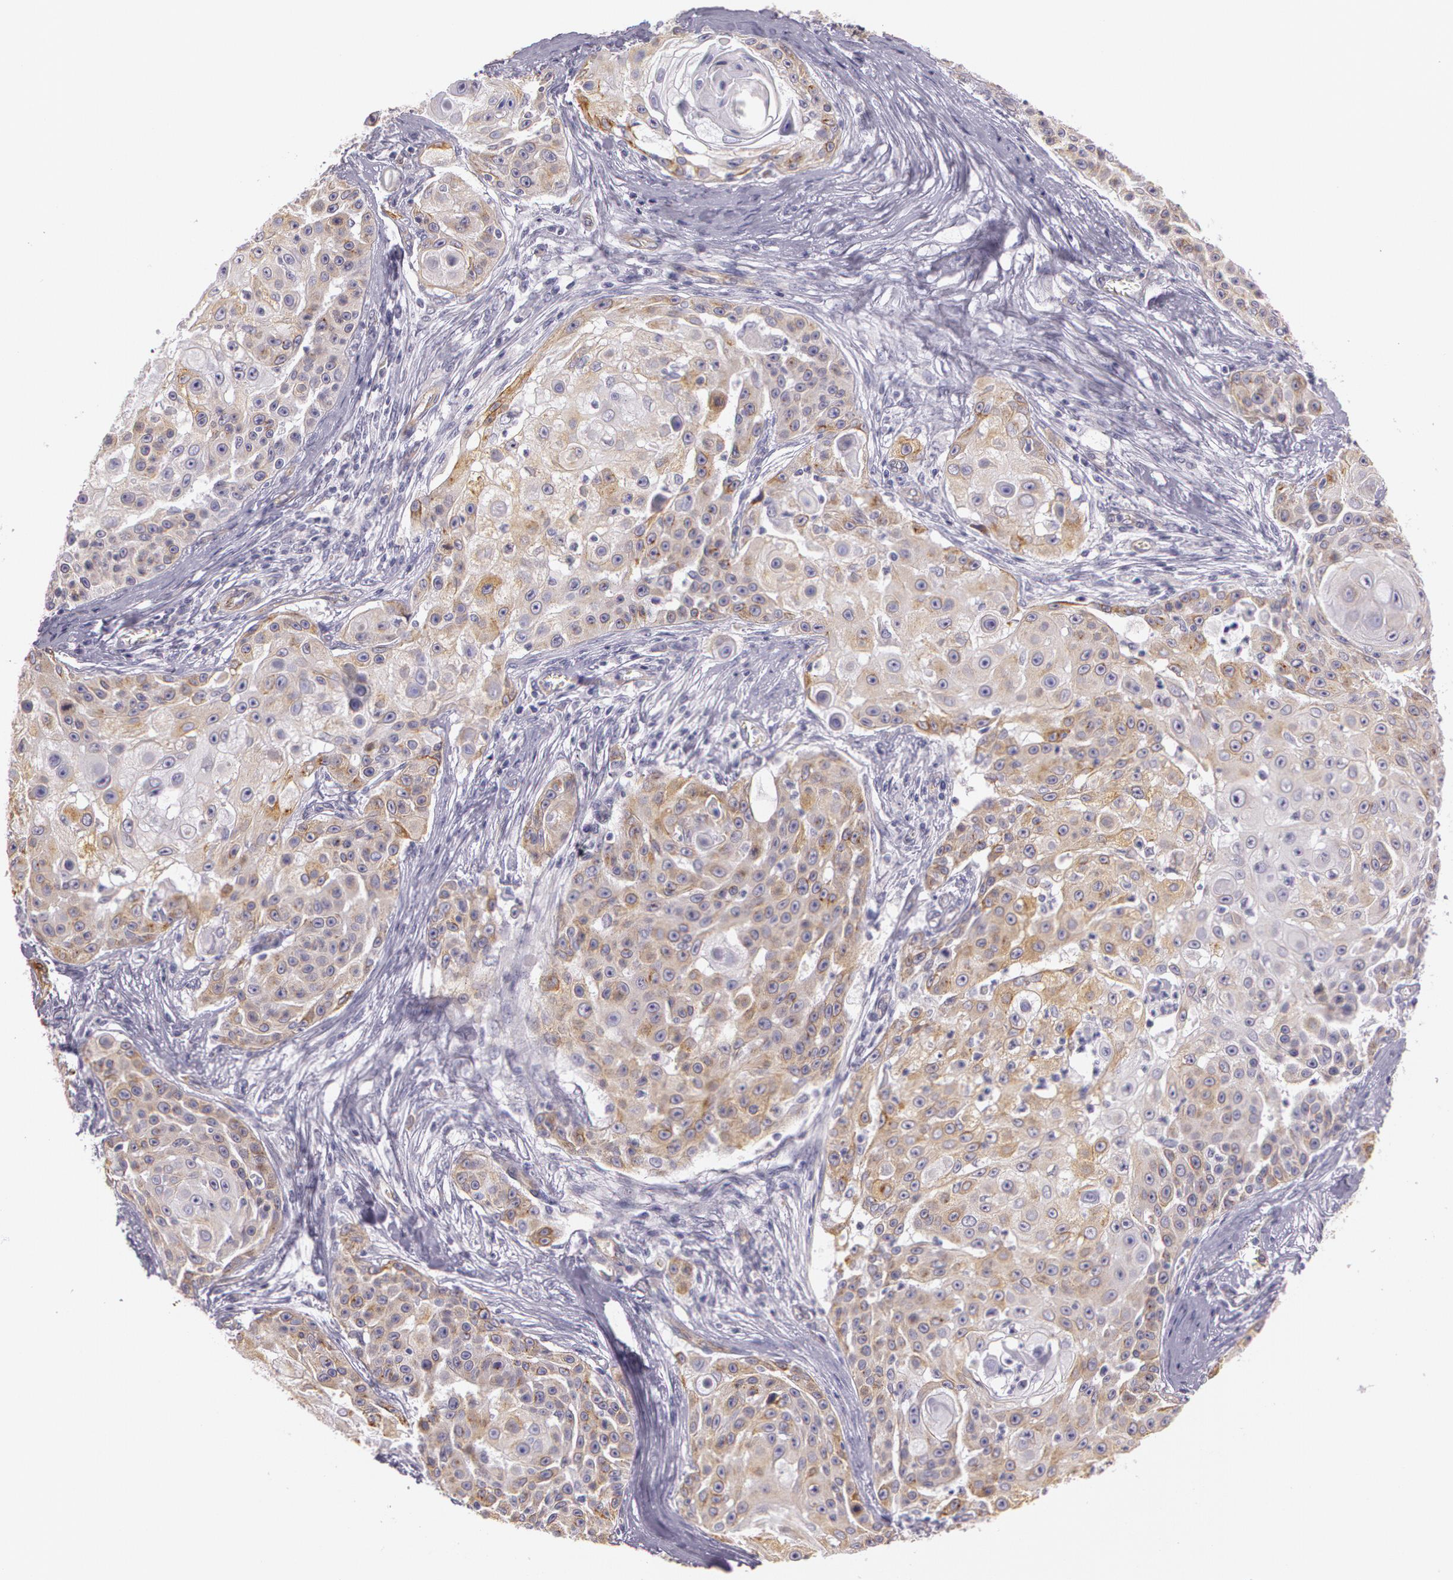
{"staining": {"intensity": "moderate", "quantity": "25%-75%", "location": "cytoplasmic/membranous"}, "tissue": "skin cancer", "cell_type": "Tumor cells", "image_type": "cancer", "snomed": [{"axis": "morphology", "description": "Squamous cell carcinoma, NOS"}, {"axis": "topography", "description": "Skin"}], "caption": "Skin cancer stained with a protein marker exhibits moderate staining in tumor cells.", "gene": "APP", "patient": {"sex": "female", "age": 57}}